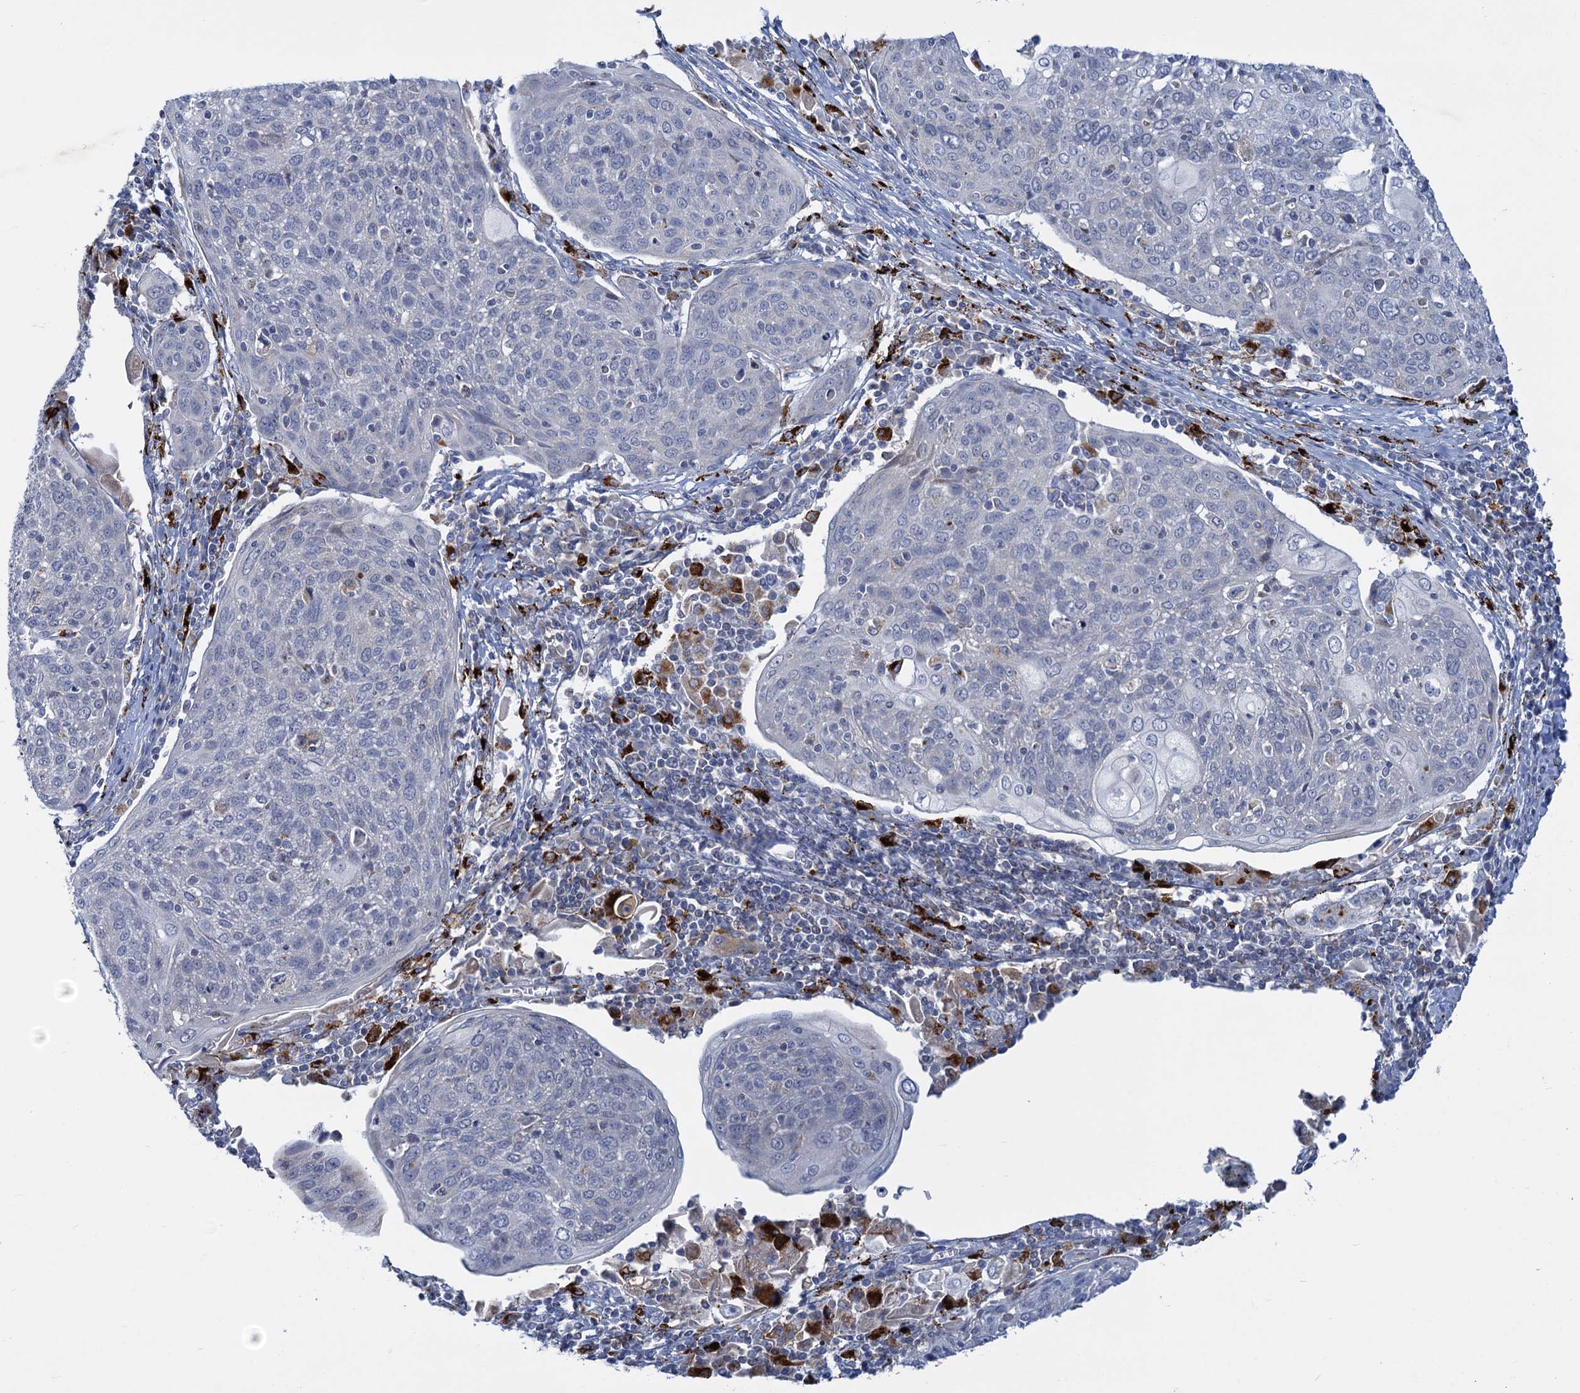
{"staining": {"intensity": "negative", "quantity": "none", "location": "none"}, "tissue": "cervical cancer", "cell_type": "Tumor cells", "image_type": "cancer", "snomed": [{"axis": "morphology", "description": "Squamous cell carcinoma, NOS"}, {"axis": "topography", "description": "Cervix"}], "caption": "An immunohistochemistry (IHC) photomicrograph of cervical cancer (squamous cell carcinoma) is shown. There is no staining in tumor cells of cervical cancer (squamous cell carcinoma).", "gene": "ANKS3", "patient": {"sex": "female", "age": 67}}